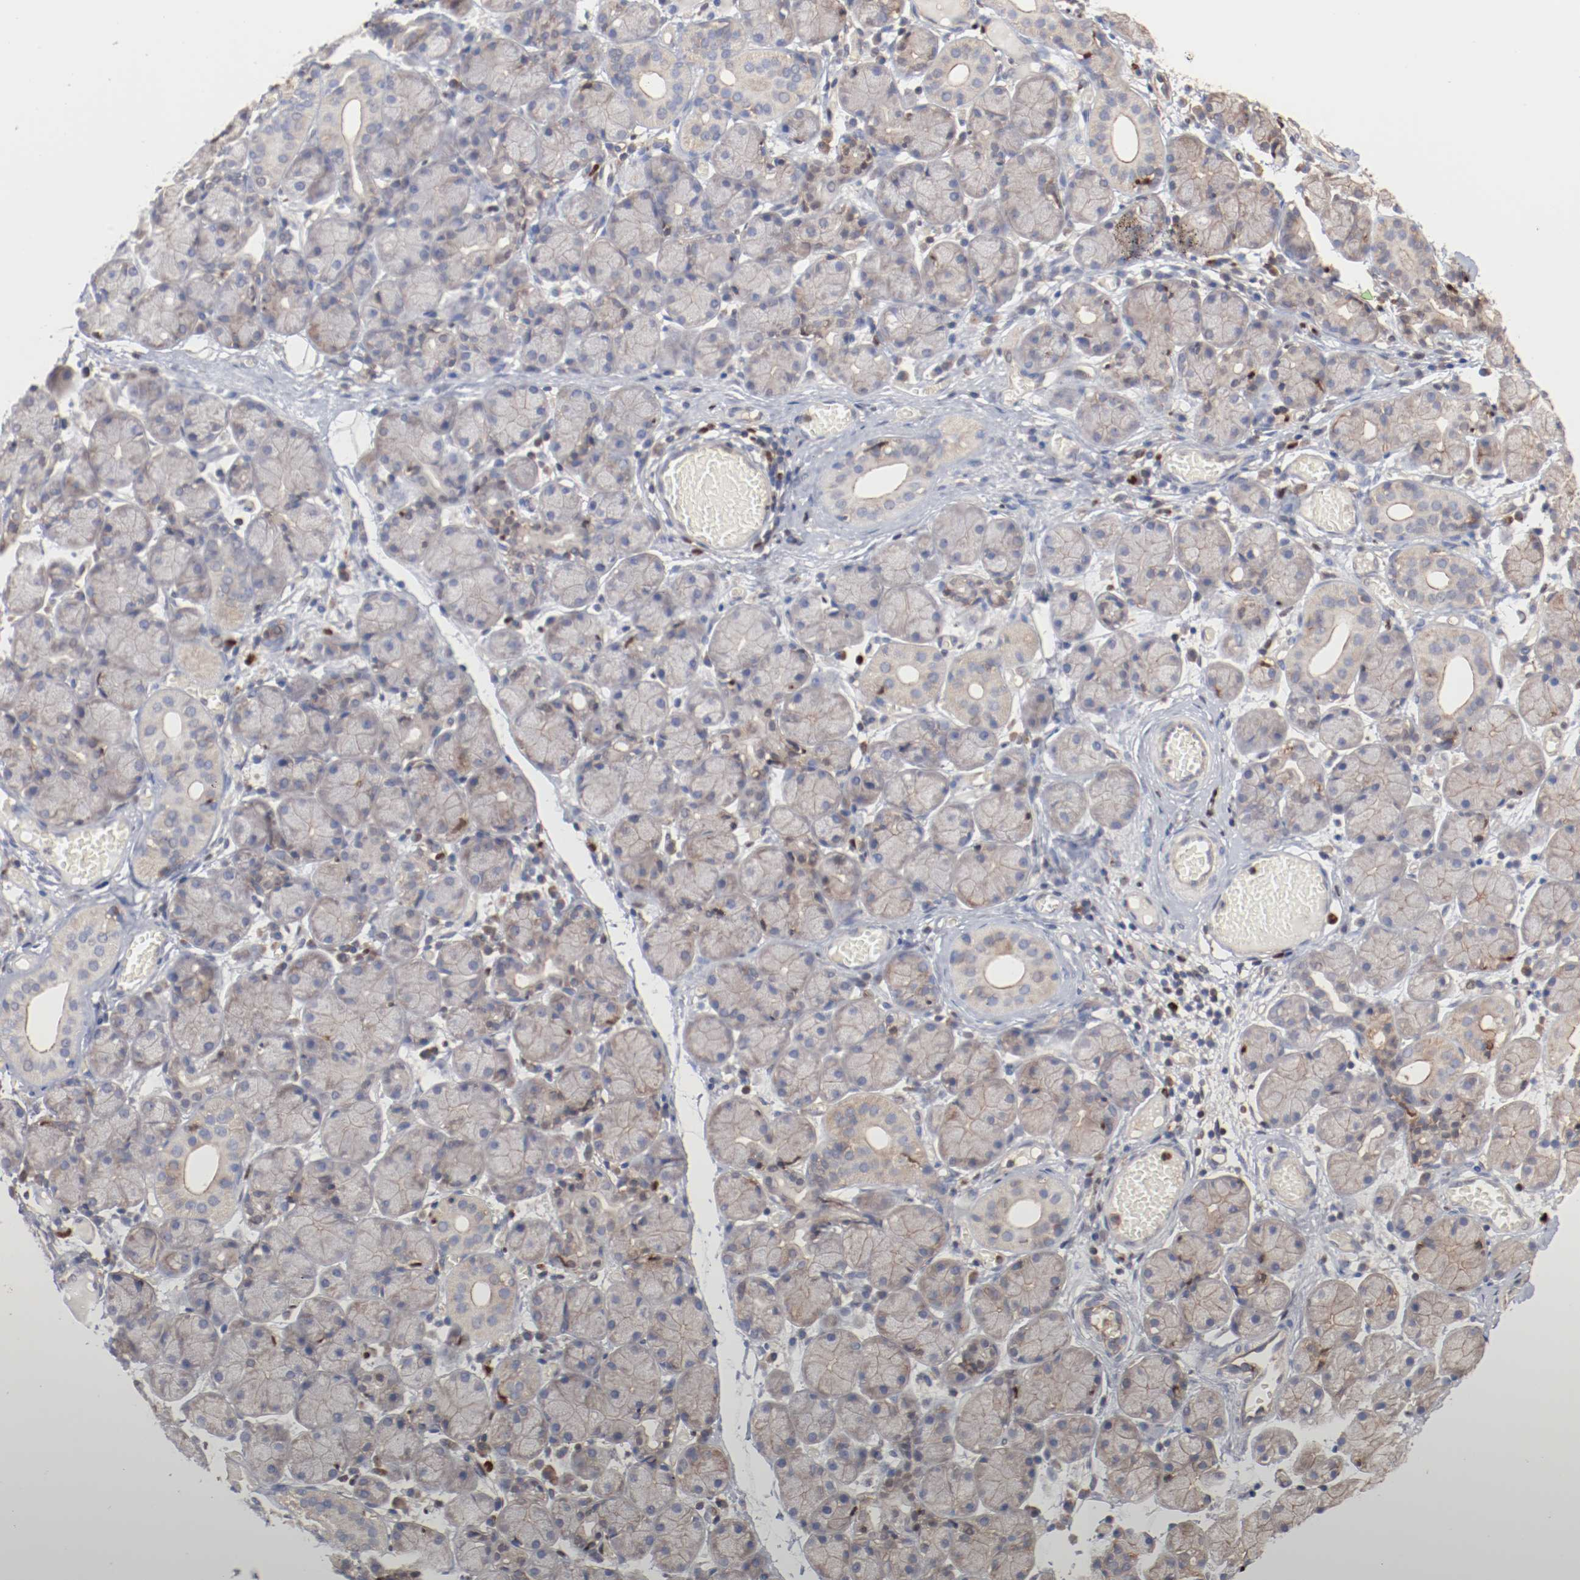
{"staining": {"intensity": "negative", "quantity": "none", "location": "none"}, "tissue": "salivary gland", "cell_type": "Glandular cells", "image_type": "normal", "snomed": [{"axis": "morphology", "description": "Normal tissue, NOS"}, {"axis": "topography", "description": "Salivary gland"}], "caption": "Immunohistochemistry (IHC) histopathology image of benign salivary gland stained for a protein (brown), which reveals no positivity in glandular cells.", "gene": "ARHGEF6", "patient": {"sex": "female", "age": 24}}